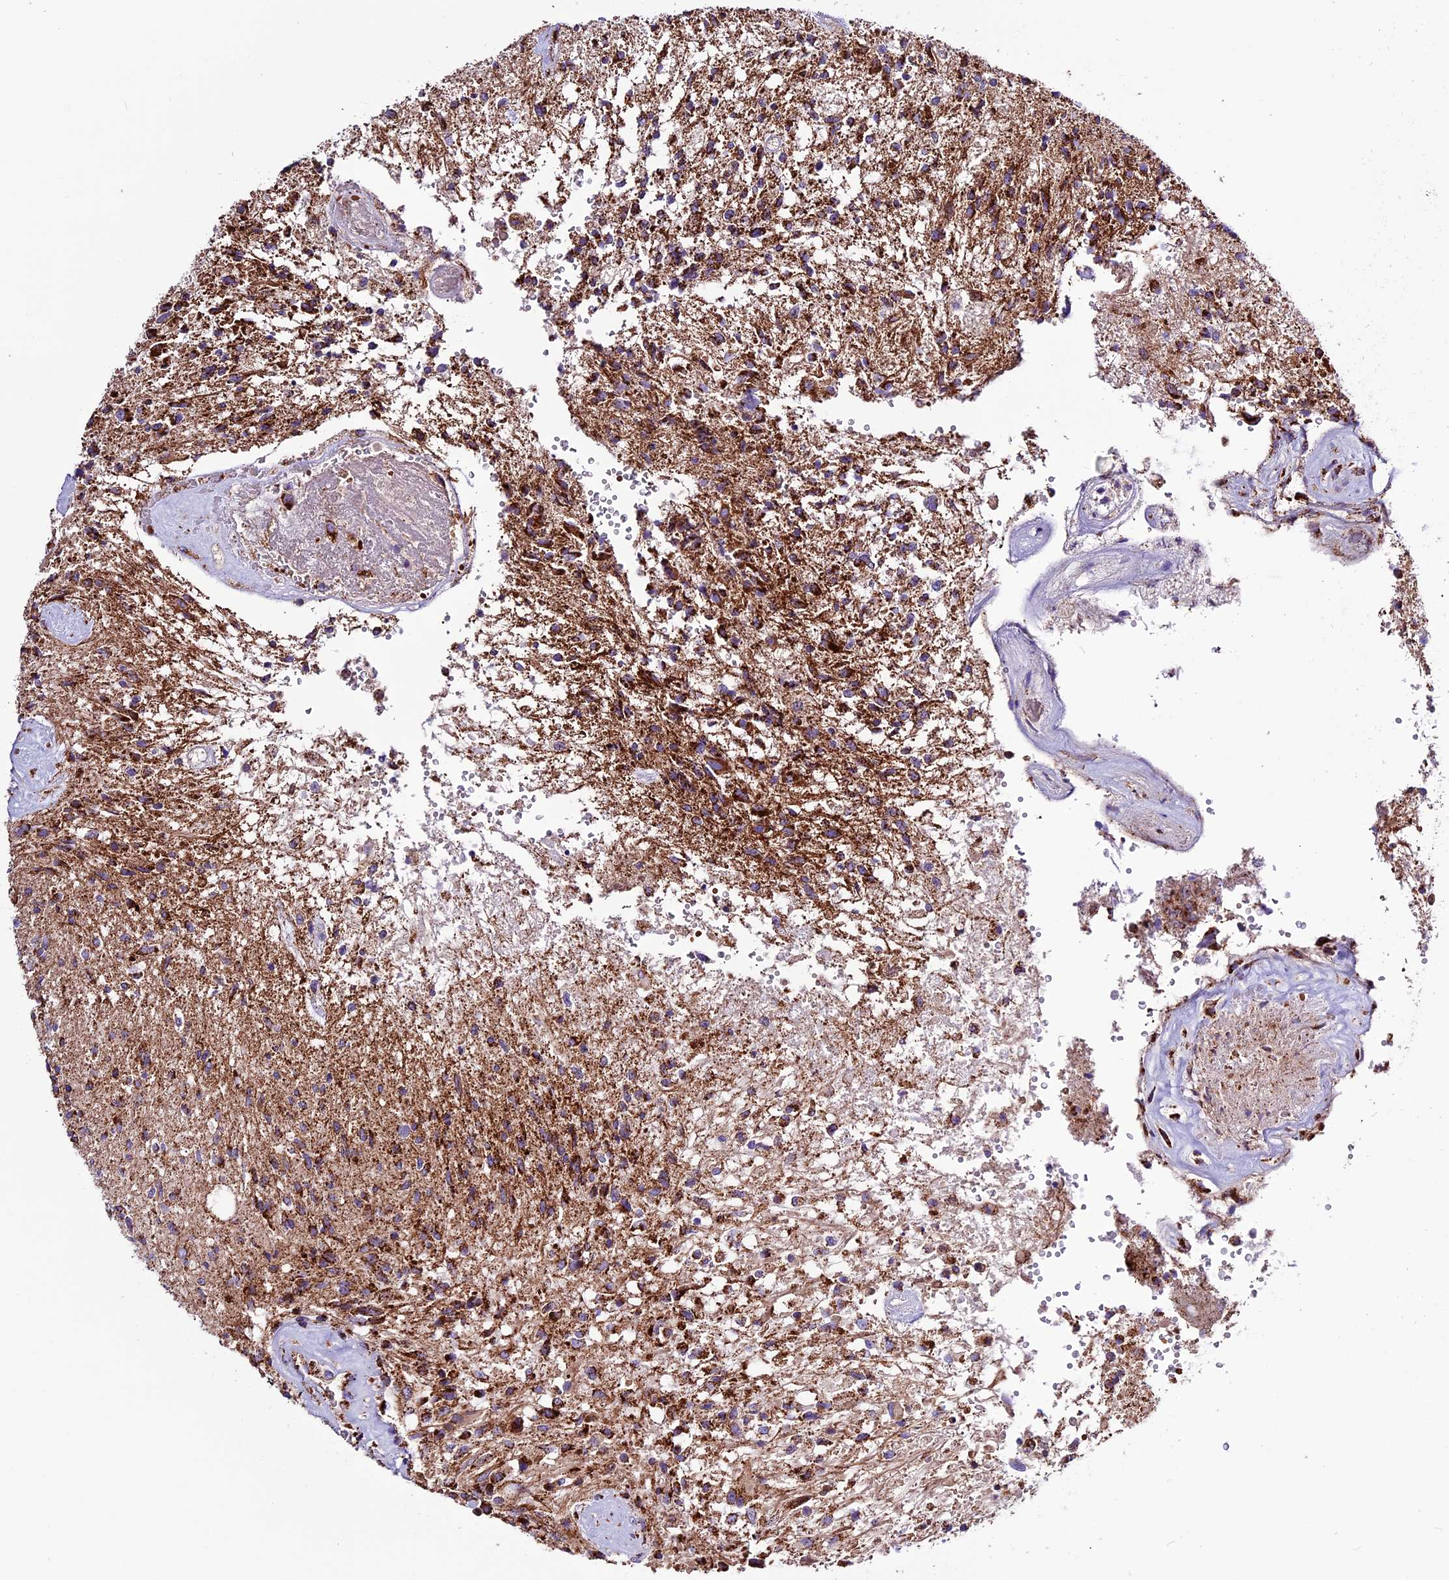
{"staining": {"intensity": "moderate", "quantity": ">75%", "location": "cytoplasmic/membranous"}, "tissue": "glioma", "cell_type": "Tumor cells", "image_type": "cancer", "snomed": [{"axis": "morphology", "description": "Glioma, malignant, High grade"}, {"axis": "topography", "description": "Brain"}], "caption": "Immunohistochemistry of human glioma reveals medium levels of moderate cytoplasmic/membranous positivity in approximately >75% of tumor cells.", "gene": "CX3CL1", "patient": {"sex": "male", "age": 56}}